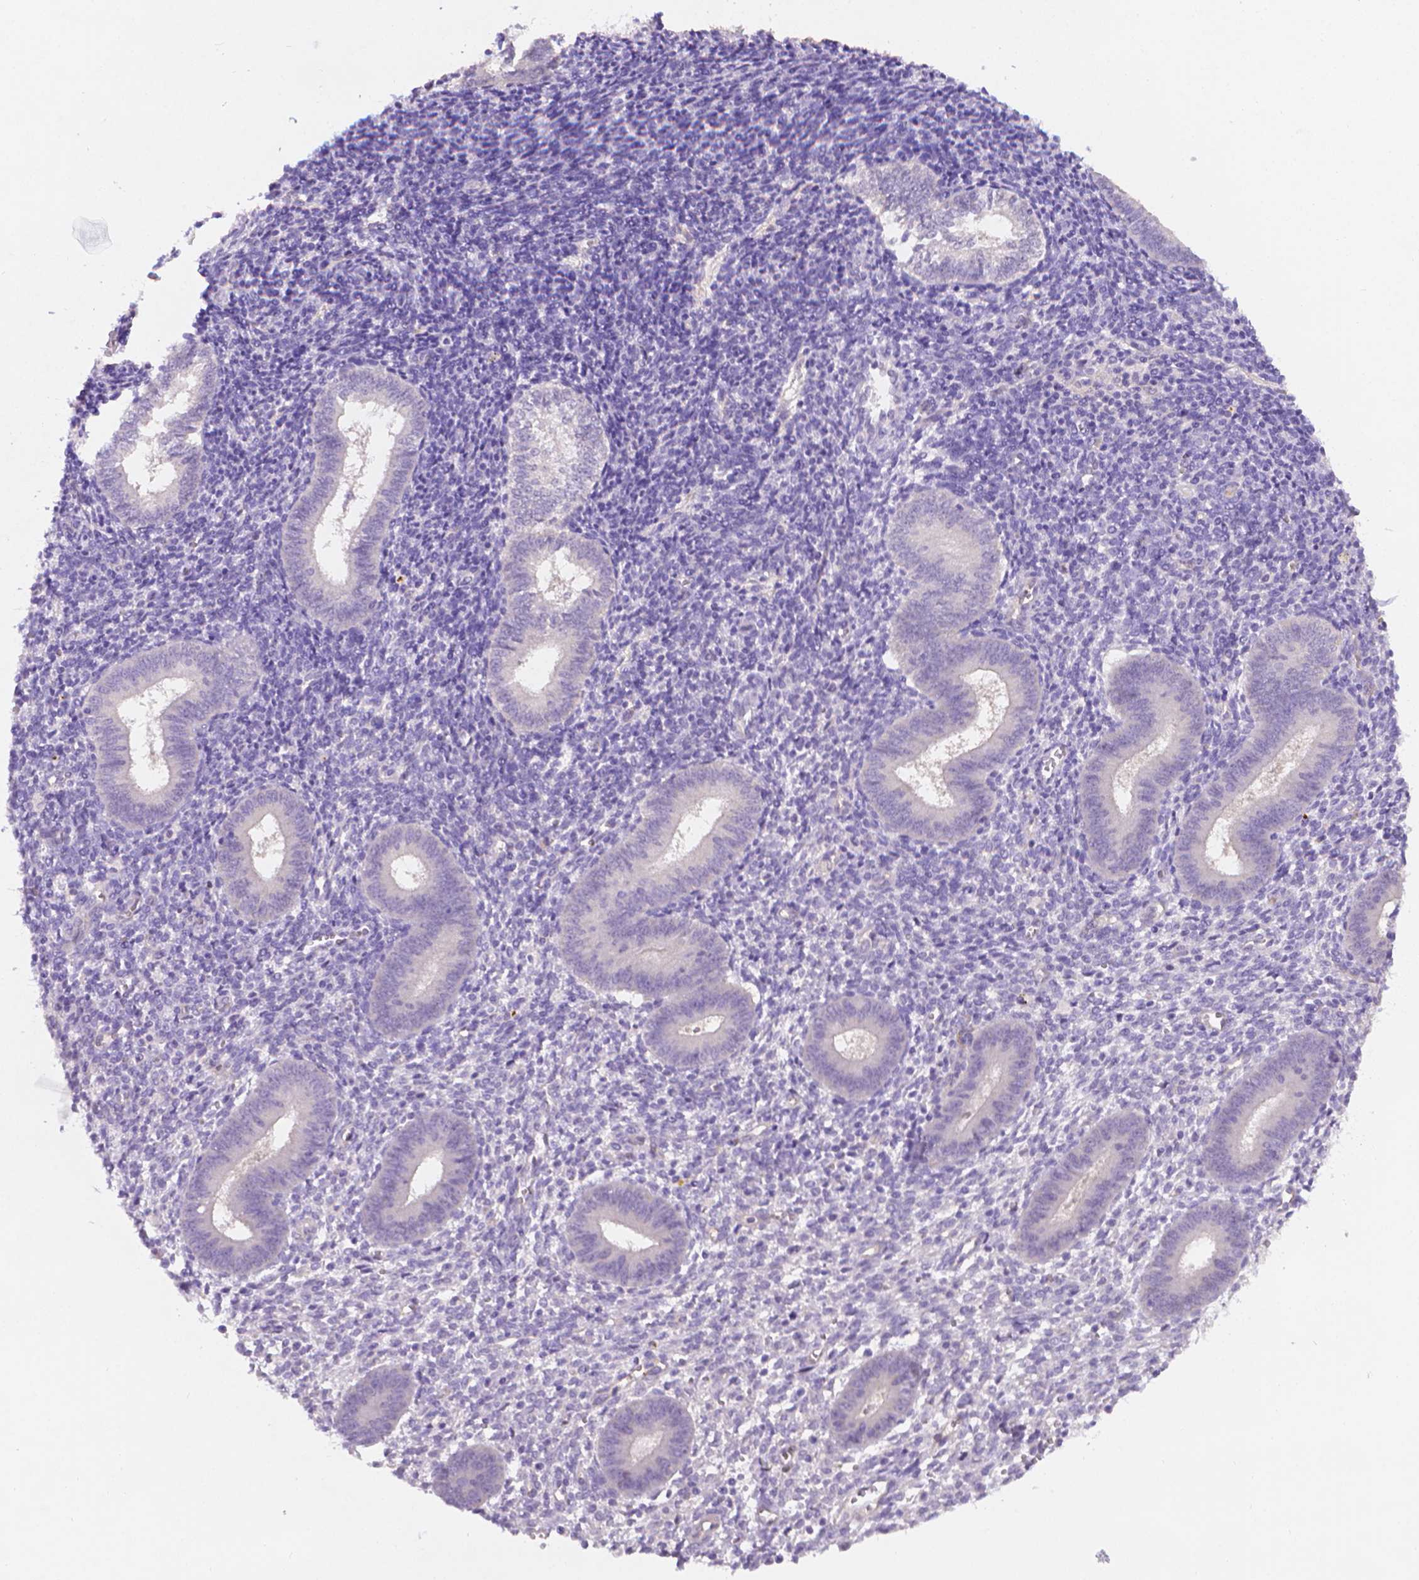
{"staining": {"intensity": "negative", "quantity": "none", "location": "none"}, "tissue": "endometrium", "cell_type": "Cells in endometrial stroma", "image_type": "normal", "snomed": [{"axis": "morphology", "description": "Normal tissue, NOS"}, {"axis": "topography", "description": "Endometrium"}], "caption": "An immunohistochemistry micrograph of normal endometrium is shown. There is no staining in cells in endometrial stroma of endometrium. (DAB IHC, high magnification).", "gene": "FASN", "patient": {"sex": "female", "age": 25}}